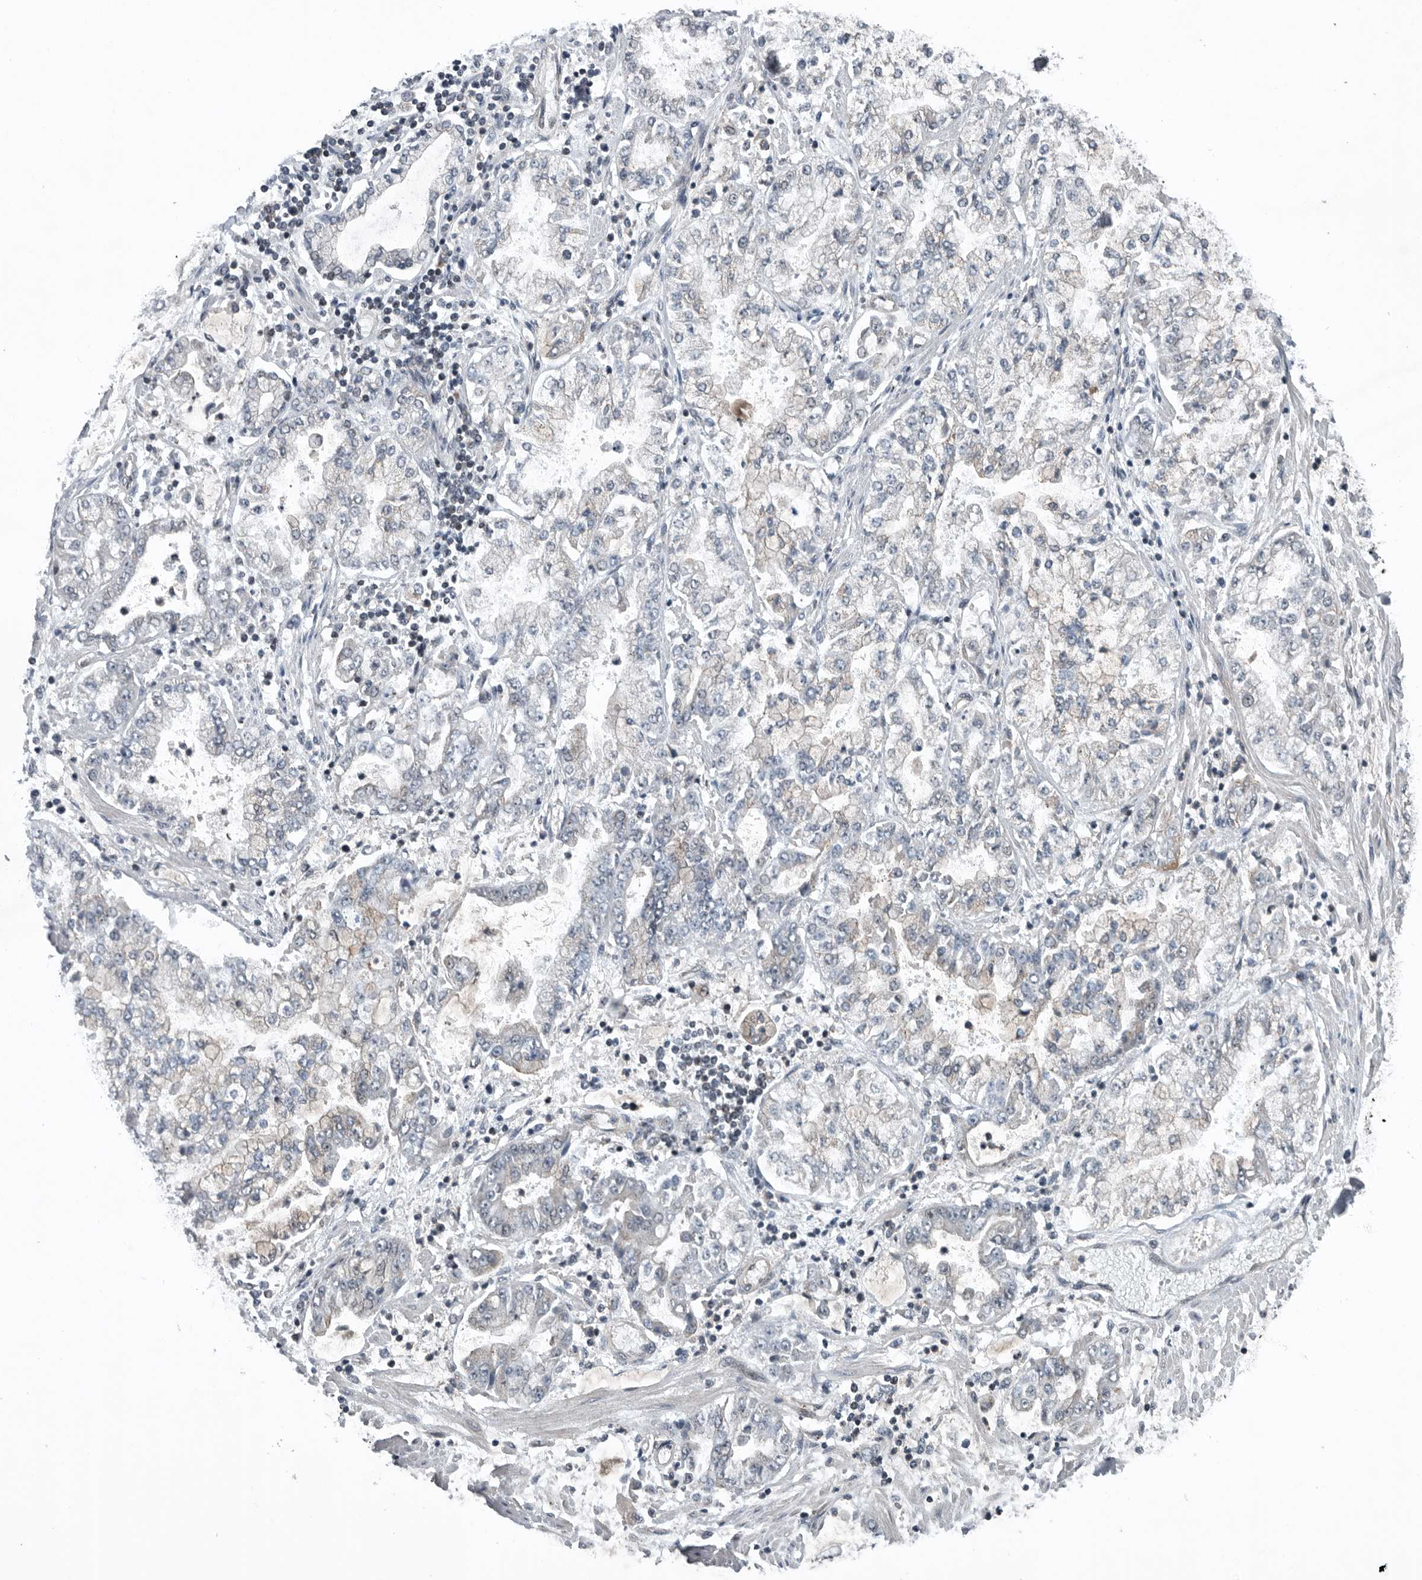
{"staining": {"intensity": "moderate", "quantity": "<25%", "location": "cytoplasmic/membranous"}, "tissue": "stomach cancer", "cell_type": "Tumor cells", "image_type": "cancer", "snomed": [{"axis": "morphology", "description": "Adenocarcinoma, NOS"}, {"axis": "topography", "description": "Stomach"}], "caption": "IHC of adenocarcinoma (stomach) demonstrates low levels of moderate cytoplasmic/membranous positivity in approximately <25% of tumor cells.", "gene": "SENP7", "patient": {"sex": "male", "age": 76}}